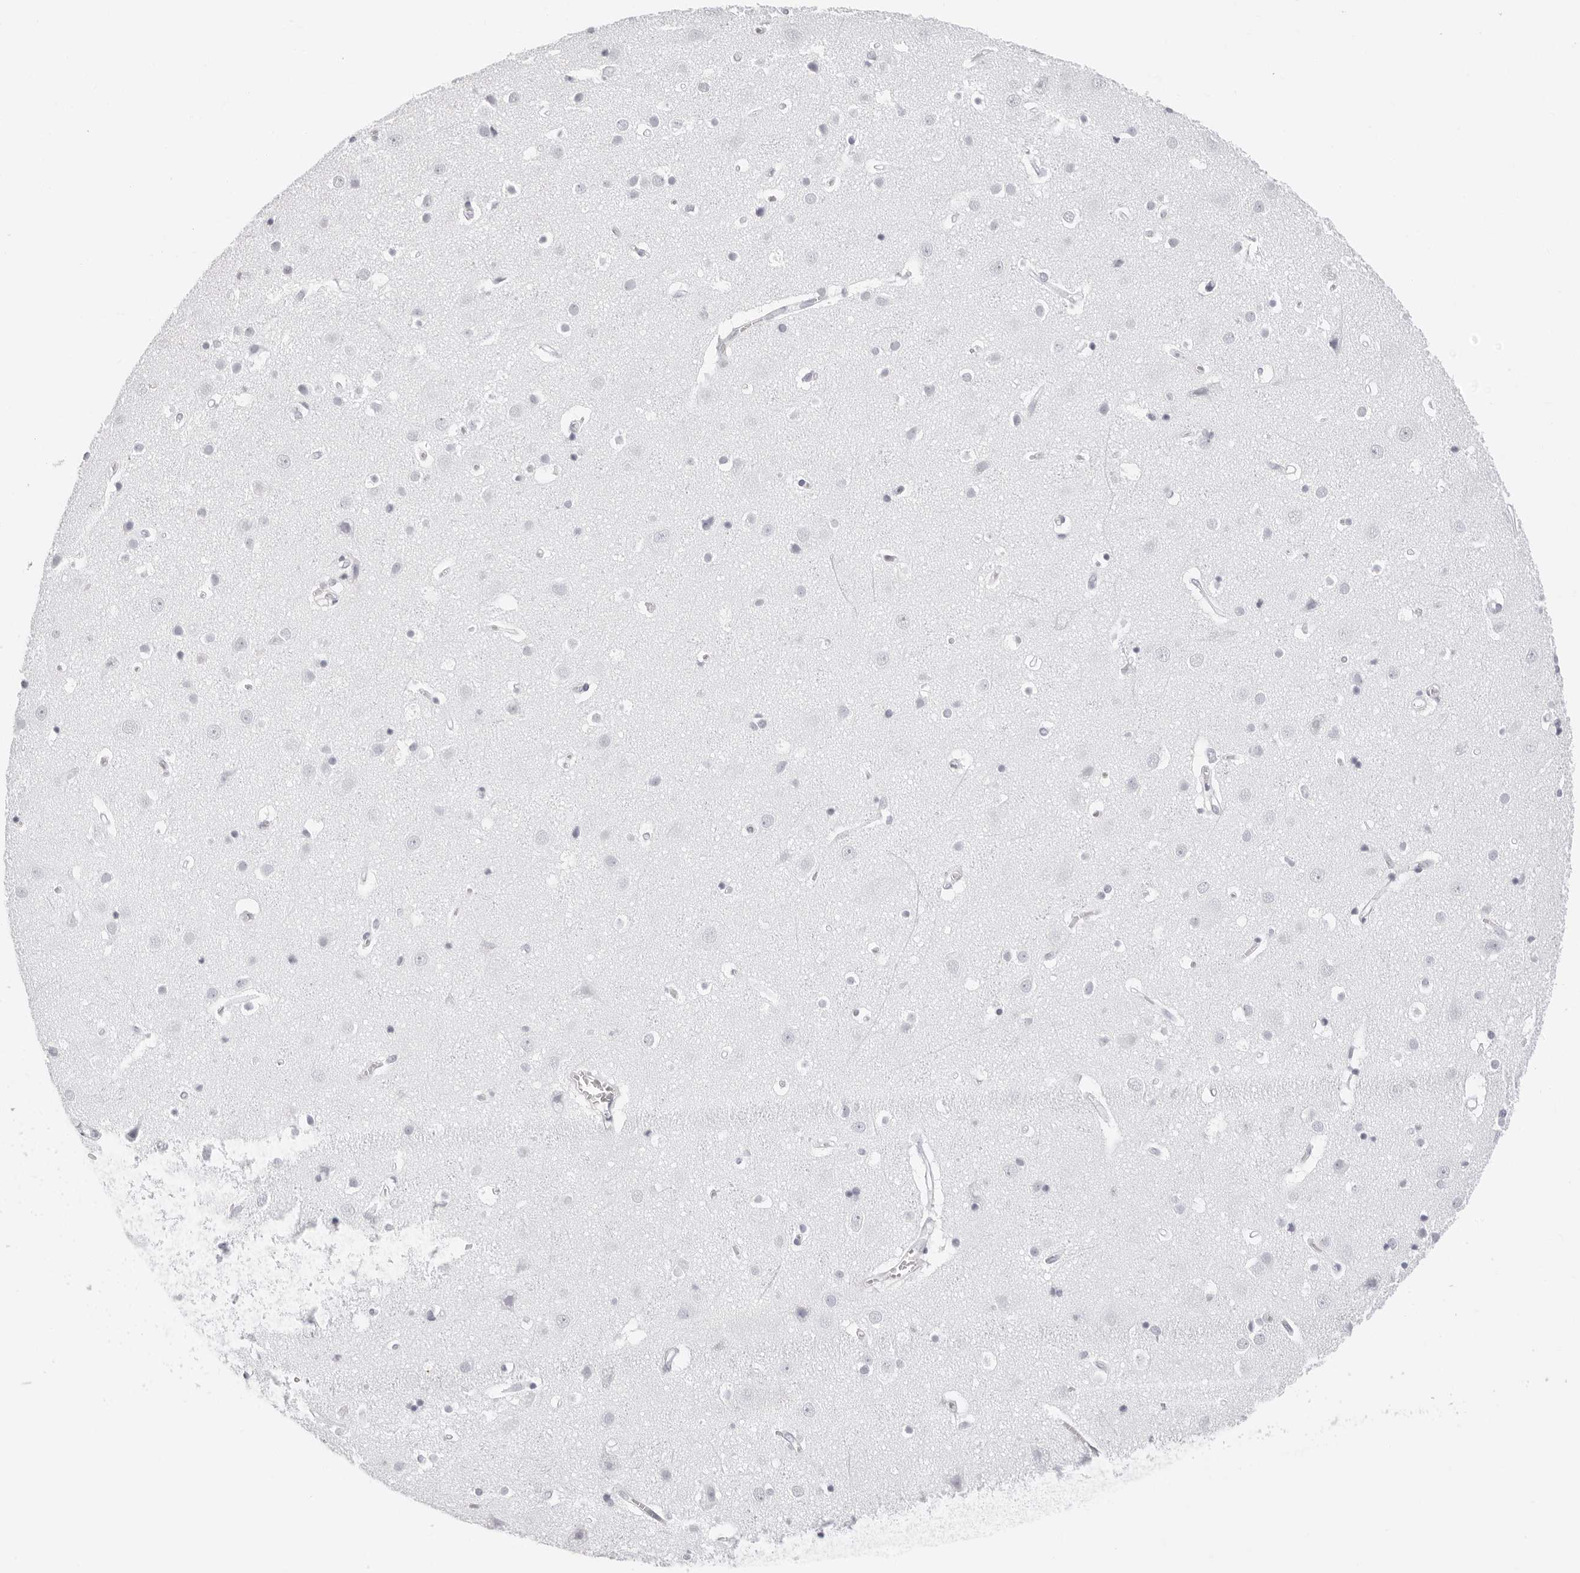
{"staining": {"intensity": "negative", "quantity": "none", "location": "none"}, "tissue": "cerebral cortex", "cell_type": "Endothelial cells", "image_type": "normal", "snomed": [{"axis": "morphology", "description": "Normal tissue, NOS"}, {"axis": "topography", "description": "Cerebral cortex"}], "caption": "The photomicrograph demonstrates no staining of endothelial cells in benign cerebral cortex.", "gene": "AGMAT", "patient": {"sex": "male", "age": 54}}